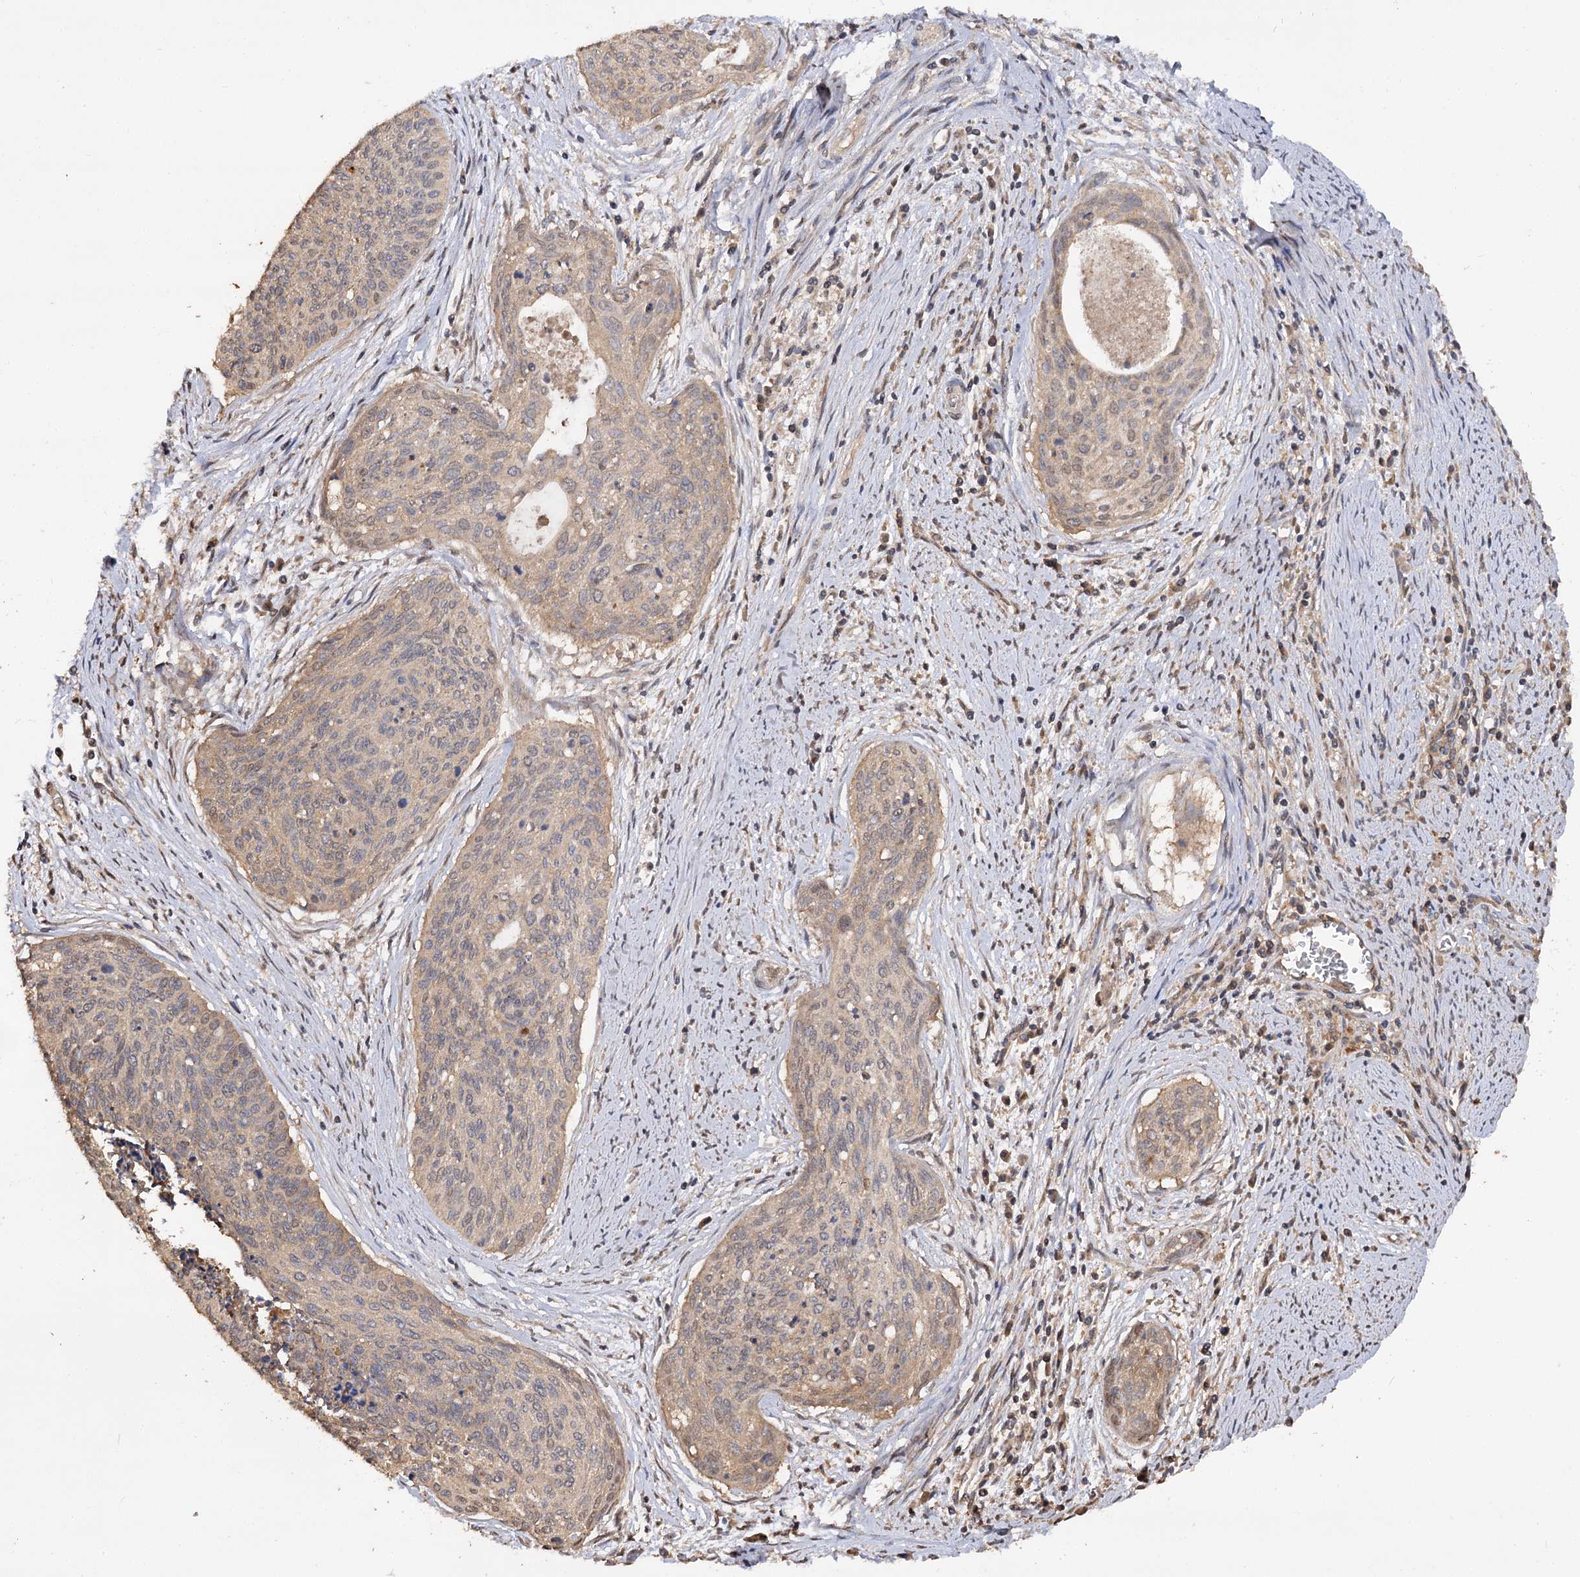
{"staining": {"intensity": "moderate", "quantity": ">75%", "location": "cytoplasmic/membranous"}, "tissue": "cervical cancer", "cell_type": "Tumor cells", "image_type": "cancer", "snomed": [{"axis": "morphology", "description": "Squamous cell carcinoma, NOS"}, {"axis": "topography", "description": "Cervix"}], "caption": "The immunohistochemical stain shows moderate cytoplasmic/membranous staining in tumor cells of cervical cancer (squamous cell carcinoma) tissue.", "gene": "ARL13A", "patient": {"sex": "female", "age": 55}}